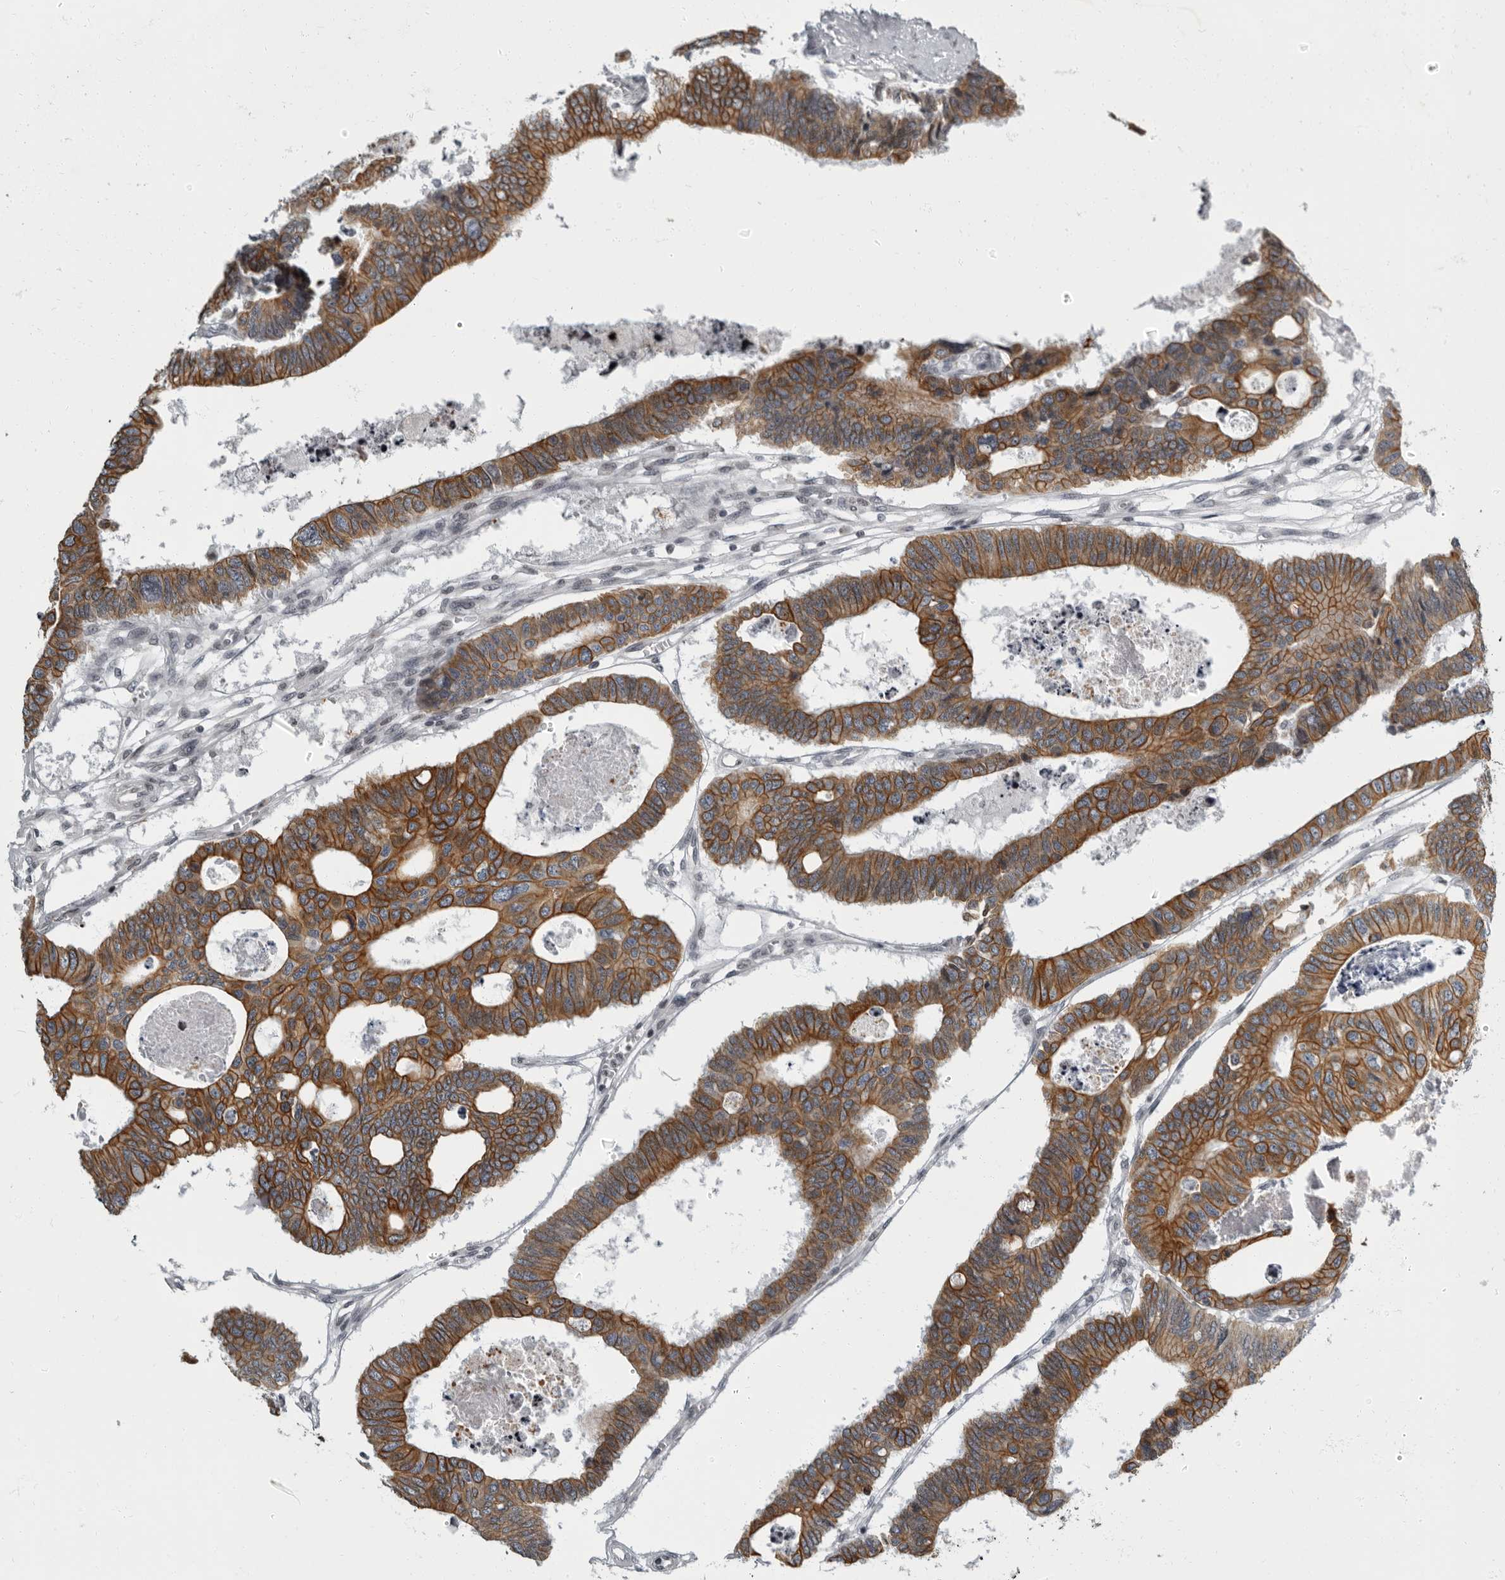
{"staining": {"intensity": "strong", "quantity": ">75%", "location": "cytoplasmic/membranous"}, "tissue": "colorectal cancer", "cell_type": "Tumor cells", "image_type": "cancer", "snomed": [{"axis": "morphology", "description": "Adenocarcinoma, NOS"}, {"axis": "topography", "description": "Rectum"}], "caption": "IHC staining of colorectal cancer, which demonstrates high levels of strong cytoplasmic/membranous staining in approximately >75% of tumor cells indicating strong cytoplasmic/membranous protein staining. The staining was performed using DAB (3,3'-diaminobenzidine) (brown) for protein detection and nuclei were counterstained in hematoxylin (blue).", "gene": "EVI5", "patient": {"sex": "male", "age": 84}}